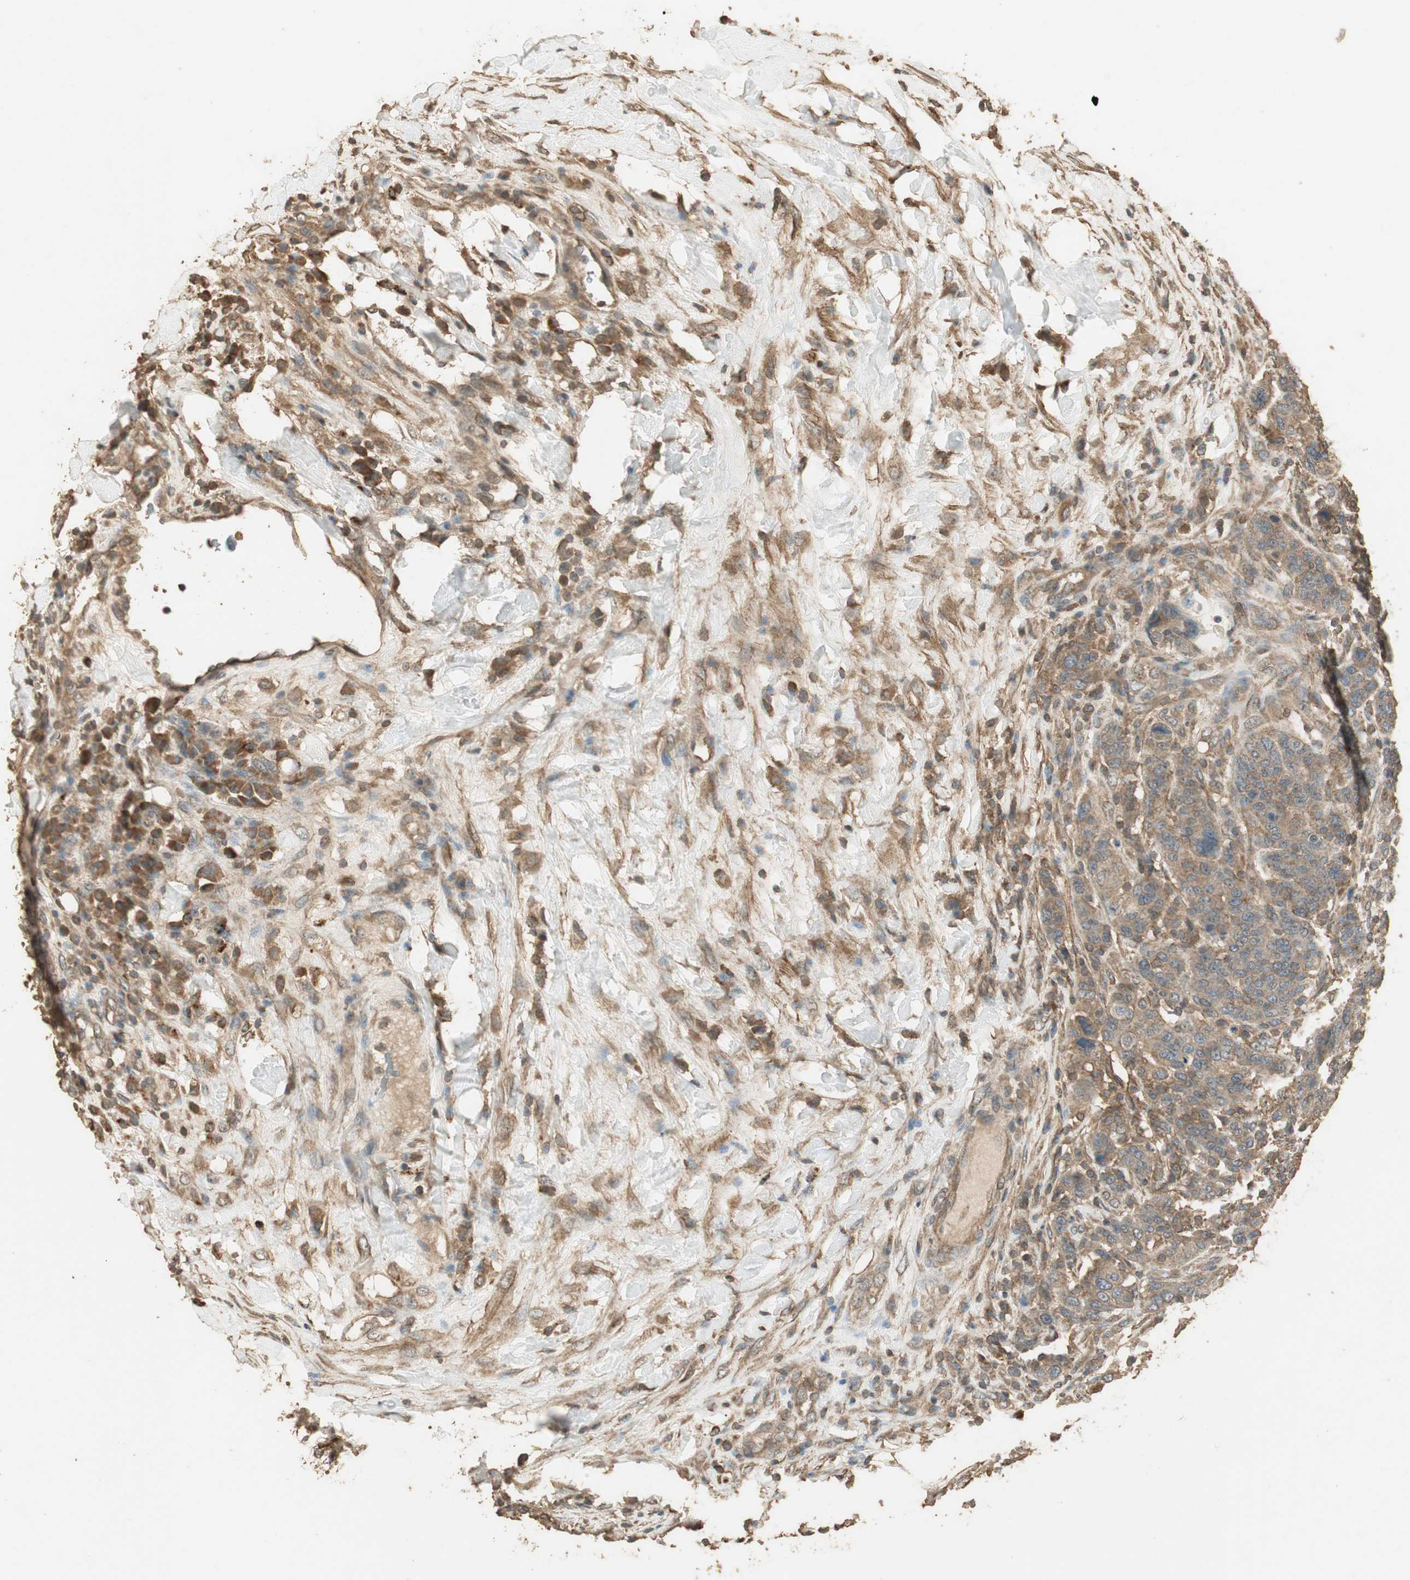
{"staining": {"intensity": "strong", "quantity": ">75%", "location": "cytoplasmic/membranous"}, "tissue": "breast cancer", "cell_type": "Tumor cells", "image_type": "cancer", "snomed": [{"axis": "morphology", "description": "Duct carcinoma"}, {"axis": "topography", "description": "Breast"}], "caption": "IHC (DAB (3,3'-diaminobenzidine)) staining of human breast cancer (invasive ductal carcinoma) displays strong cytoplasmic/membranous protein expression in about >75% of tumor cells.", "gene": "USP2", "patient": {"sex": "female", "age": 37}}